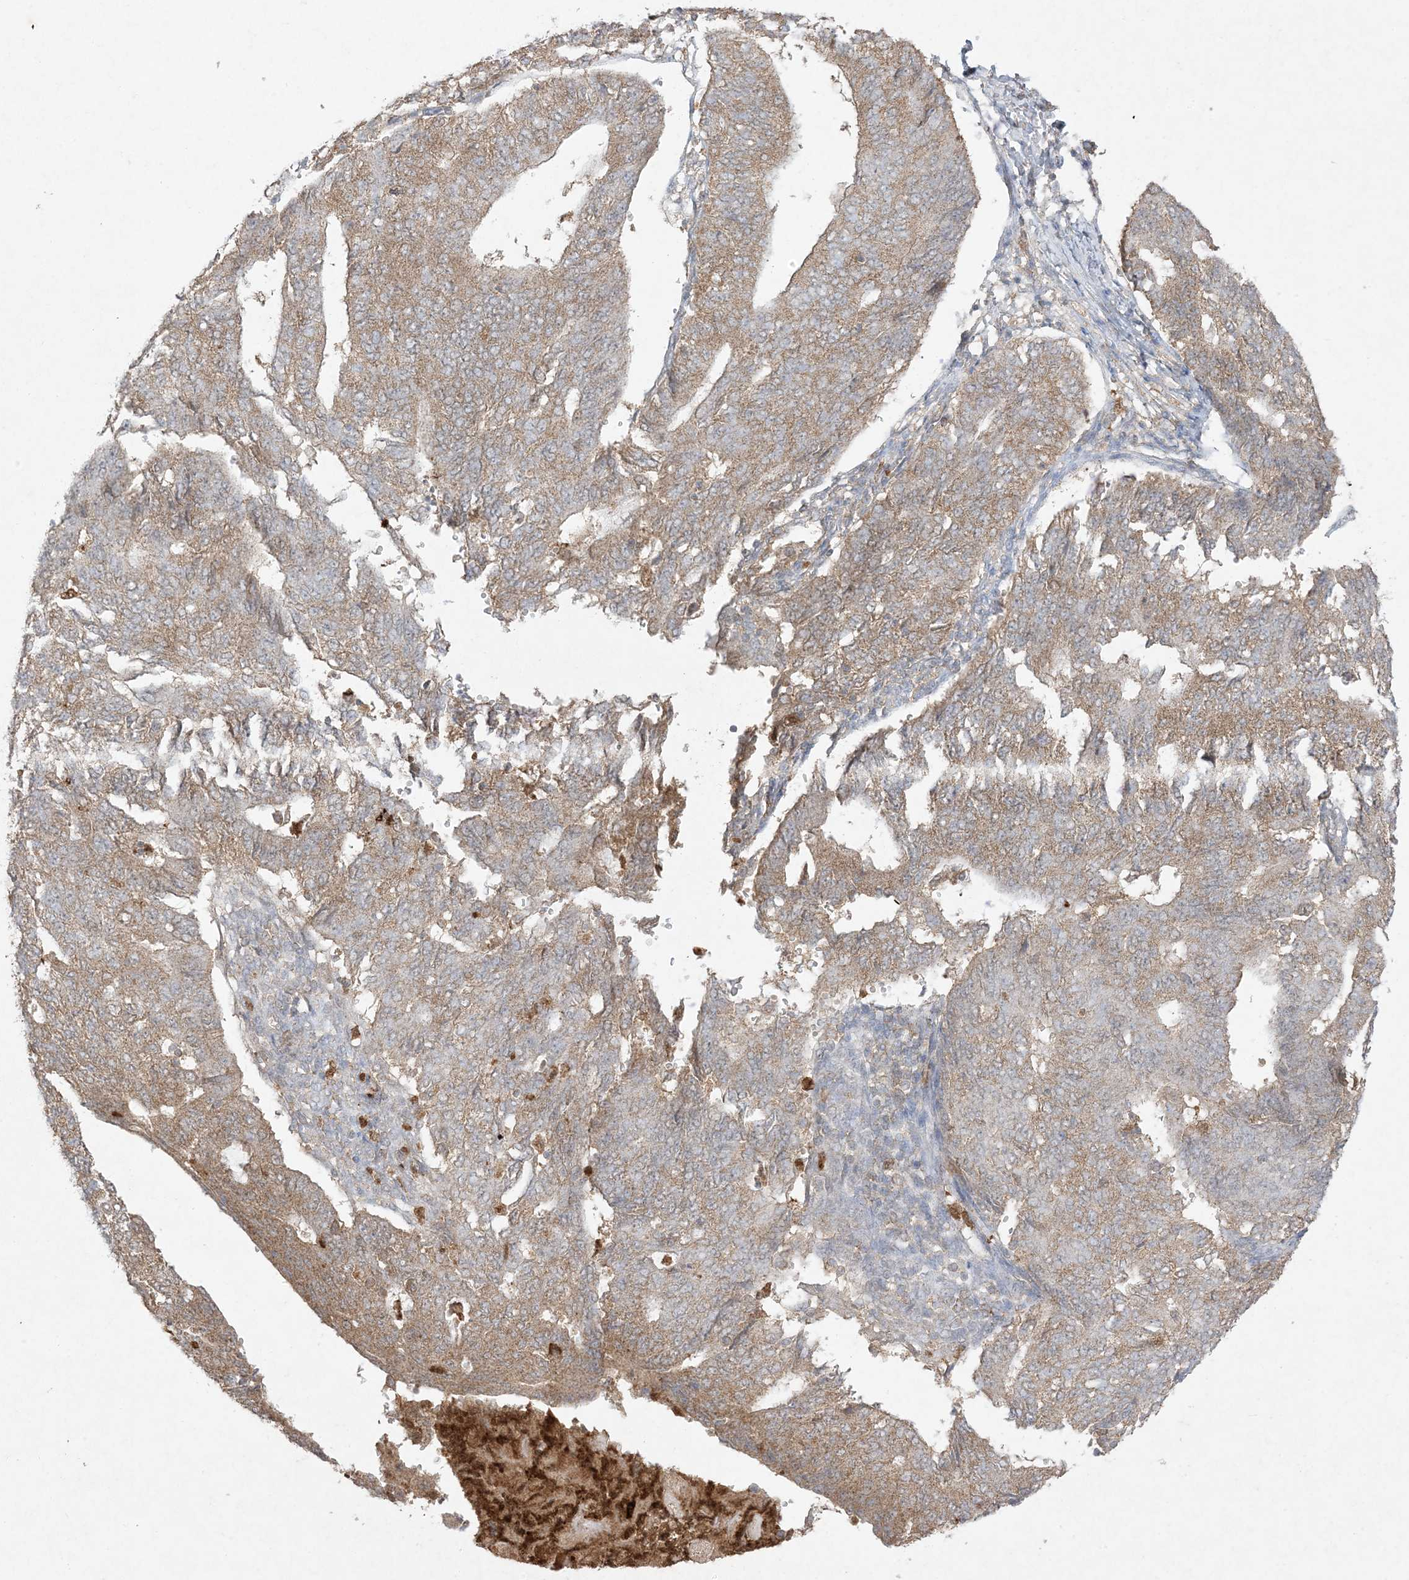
{"staining": {"intensity": "moderate", "quantity": "25%-75%", "location": "cytoplasmic/membranous"}, "tissue": "endometrial cancer", "cell_type": "Tumor cells", "image_type": "cancer", "snomed": [{"axis": "morphology", "description": "Adenocarcinoma, NOS"}, {"axis": "topography", "description": "Endometrium"}], "caption": "Immunohistochemical staining of human endometrial cancer shows medium levels of moderate cytoplasmic/membranous expression in approximately 25%-75% of tumor cells.", "gene": "UBE2C", "patient": {"sex": "female", "age": 32}}